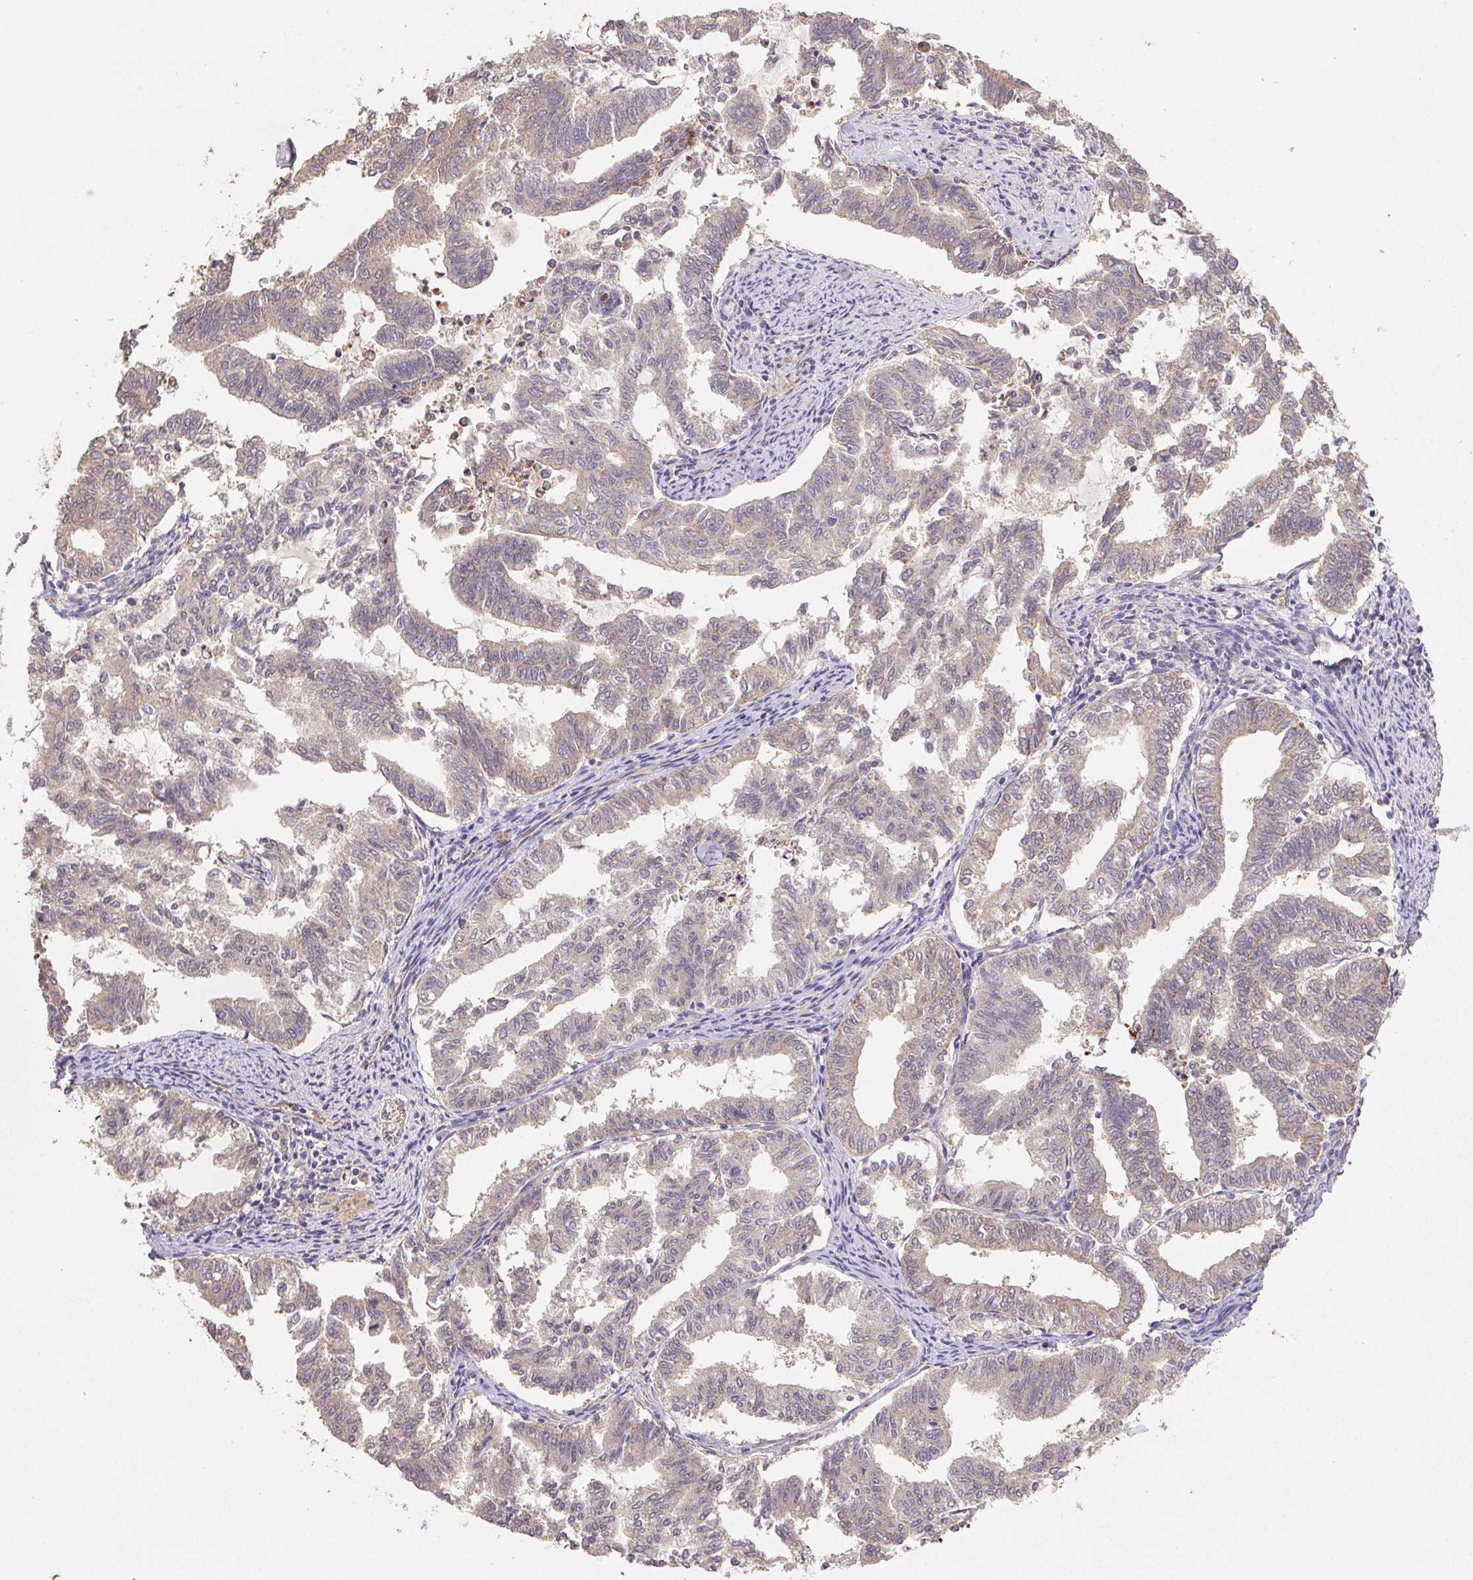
{"staining": {"intensity": "weak", "quantity": "25%-75%", "location": "cytoplasmic/membranous"}, "tissue": "endometrial cancer", "cell_type": "Tumor cells", "image_type": "cancer", "snomed": [{"axis": "morphology", "description": "Adenocarcinoma, NOS"}, {"axis": "topography", "description": "Endometrium"}], "caption": "High-magnification brightfield microscopy of endometrial cancer (adenocarcinoma) stained with DAB (brown) and counterstained with hematoxylin (blue). tumor cells exhibit weak cytoplasmic/membranous staining is identified in about25%-75% of cells.", "gene": "RAB11A", "patient": {"sex": "female", "age": 79}}